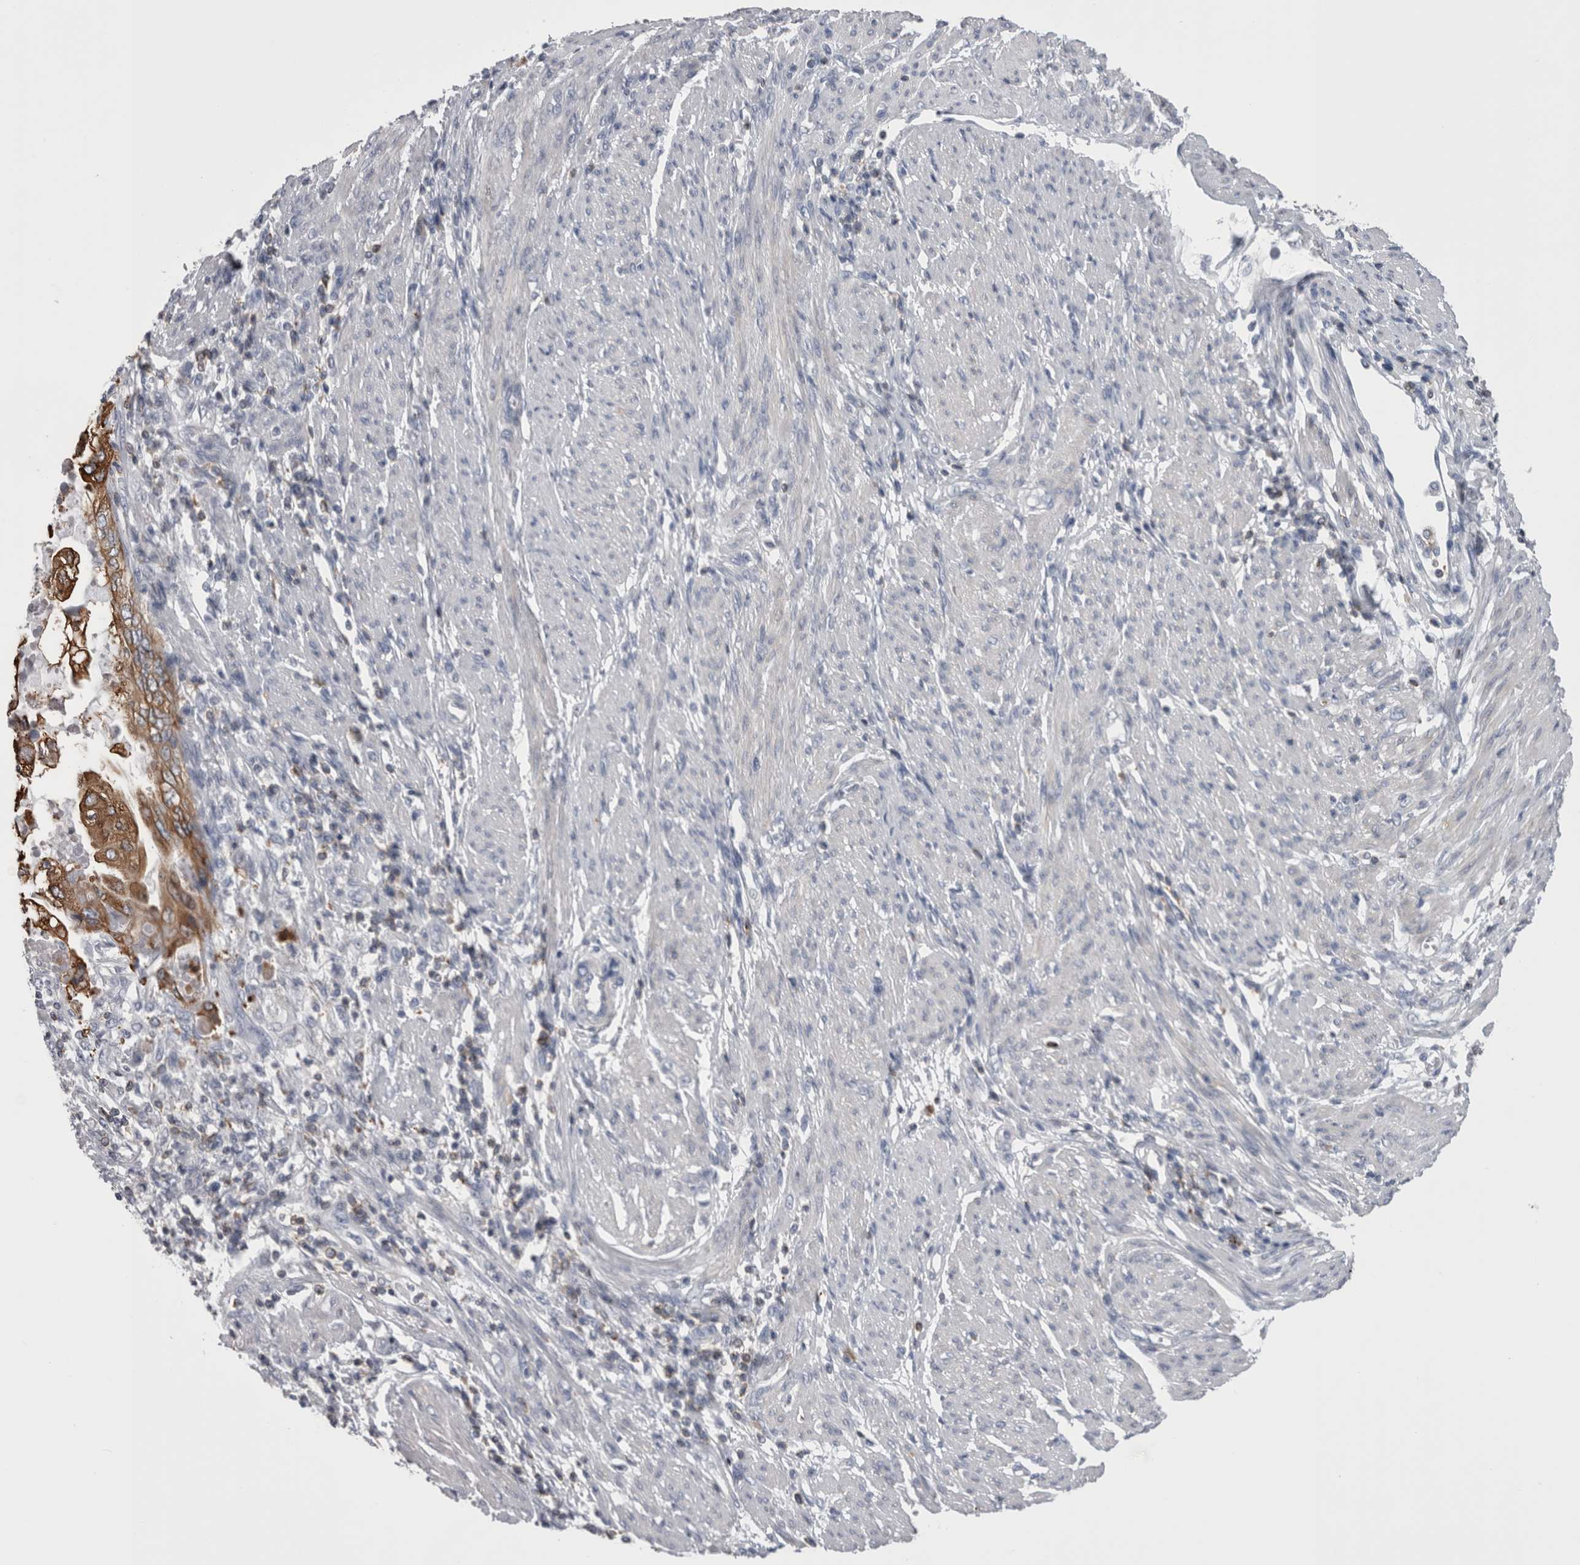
{"staining": {"intensity": "moderate", "quantity": "25%-75%", "location": "cytoplasmic/membranous"}, "tissue": "endometrial cancer", "cell_type": "Tumor cells", "image_type": "cancer", "snomed": [{"axis": "morphology", "description": "Adenocarcinoma, NOS"}, {"axis": "topography", "description": "Uterus"}, {"axis": "topography", "description": "Endometrium"}], "caption": "The immunohistochemical stain shows moderate cytoplasmic/membranous expression in tumor cells of adenocarcinoma (endometrial) tissue. (DAB IHC with brightfield microscopy, high magnification).", "gene": "DCTN6", "patient": {"sex": "female", "age": 70}}